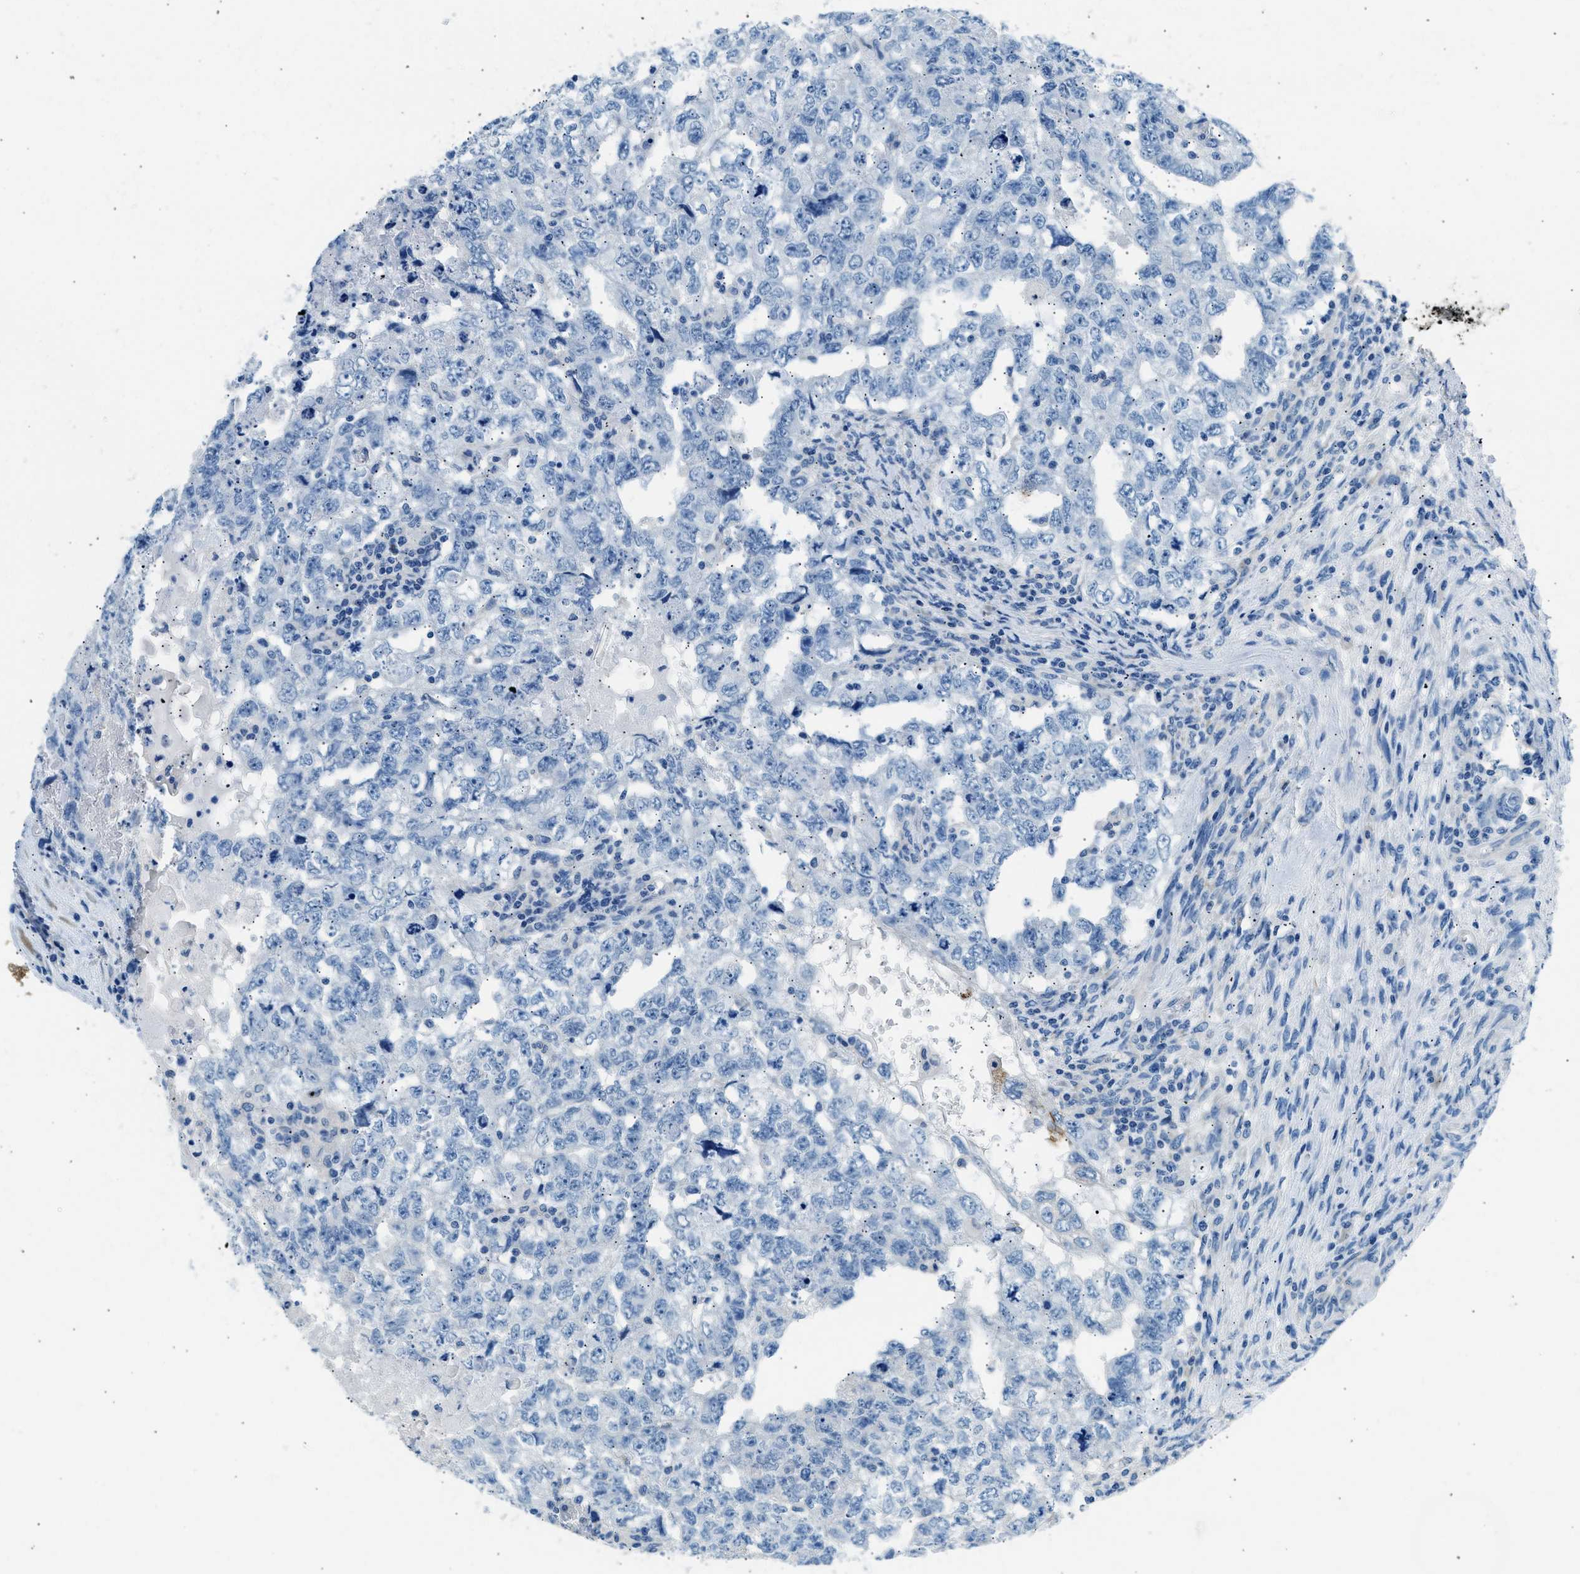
{"staining": {"intensity": "negative", "quantity": "none", "location": "none"}, "tissue": "testis cancer", "cell_type": "Tumor cells", "image_type": "cancer", "snomed": [{"axis": "morphology", "description": "Carcinoma, Embryonal, NOS"}, {"axis": "topography", "description": "Testis"}], "caption": "A micrograph of human testis embryonal carcinoma is negative for staining in tumor cells.", "gene": "CLDN18", "patient": {"sex": "male", "age": 36}}